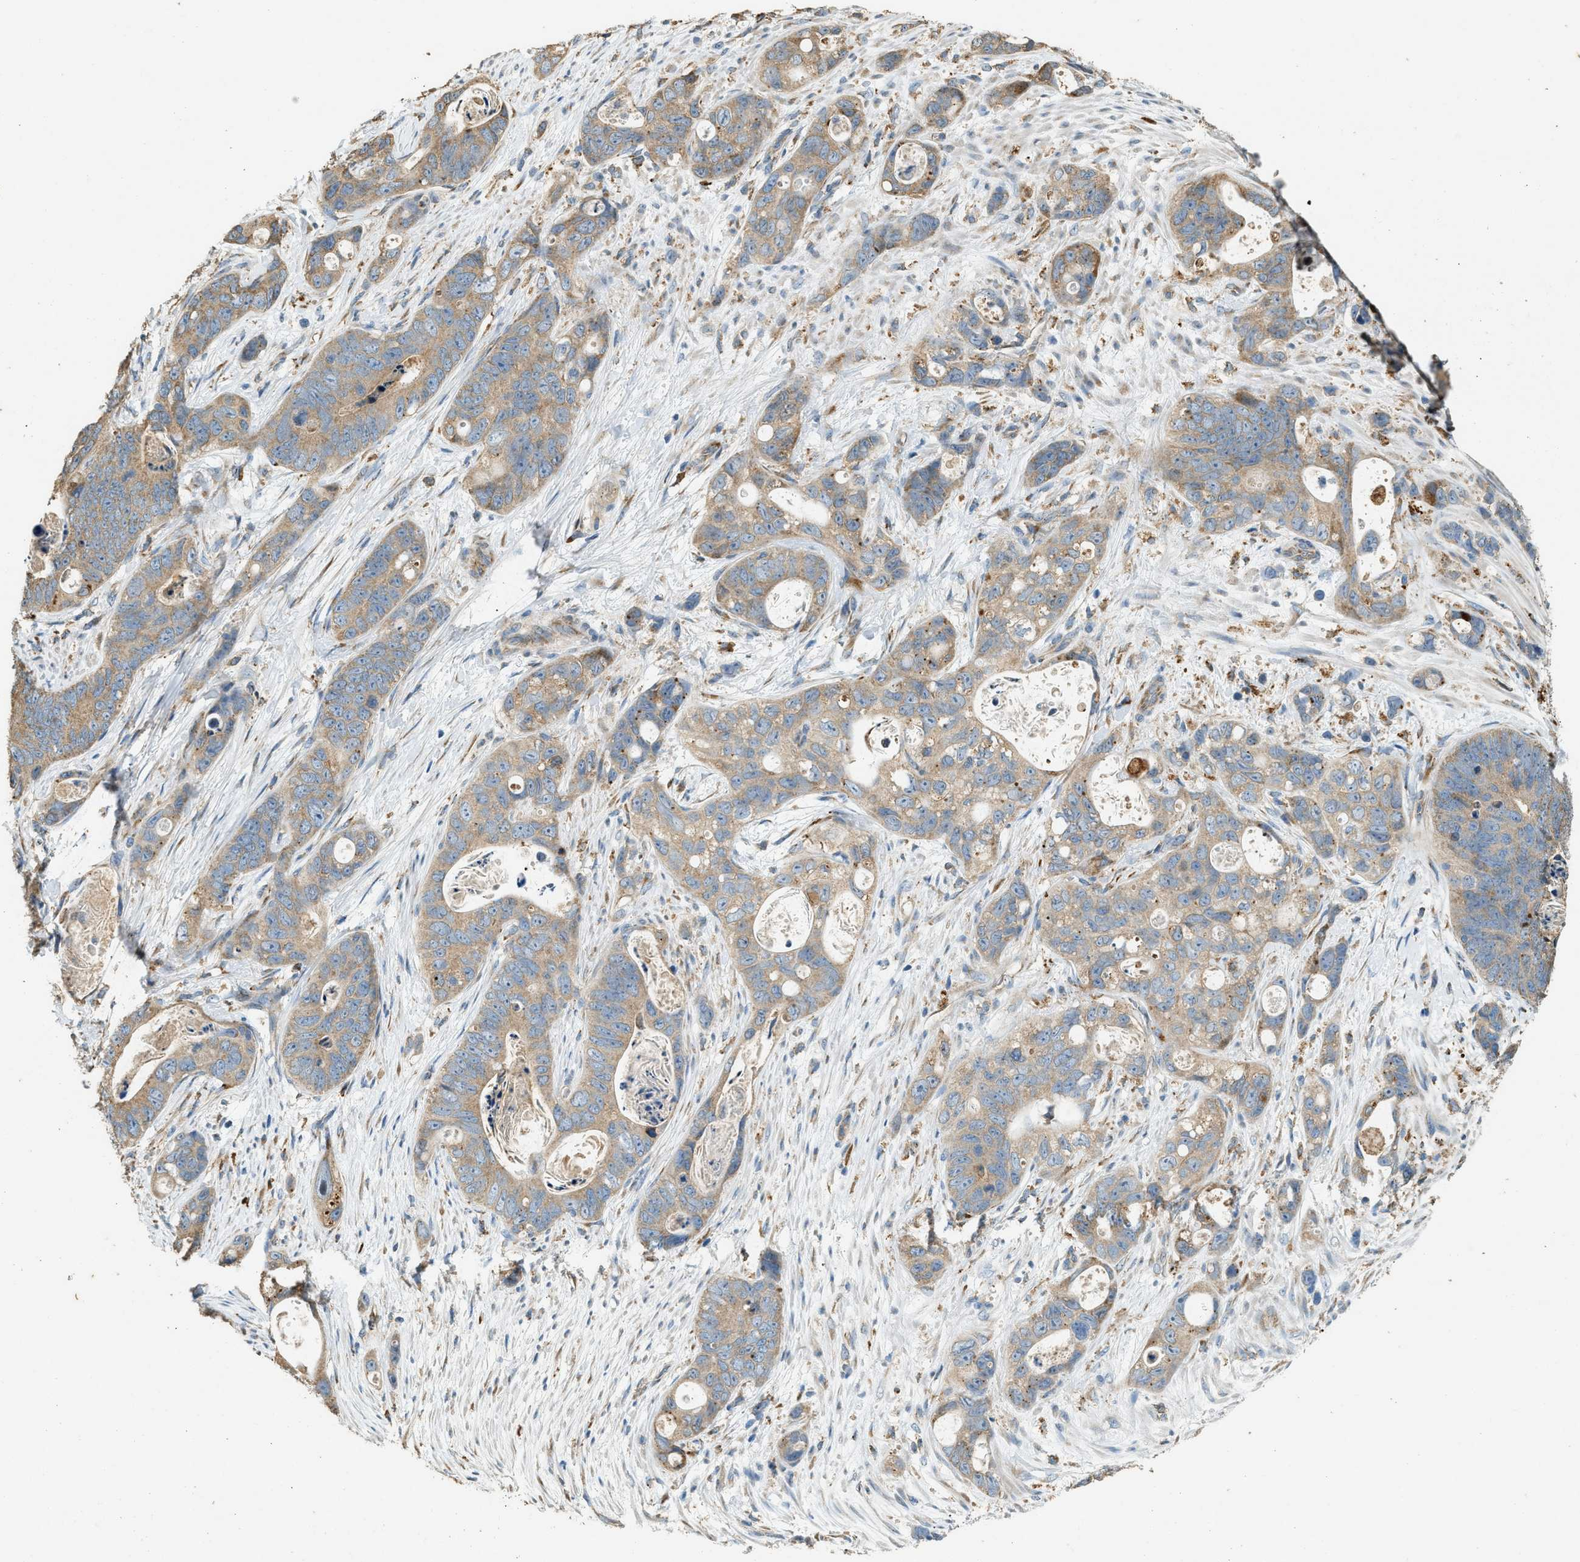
{"staining": {"intensity": "moderate", "quantity": ">75%", "location": "cytoplasmic/membranous"}, "tissue": "stomach cancer", "cell_type": "Tumor cells", "image_type": "cancer", "snomed": [{"axis": "morphology", "description": "Normal tissue, NOS"}, {"axis": "morphology", "description": "Adenocarcinoma, NOS"}, {"axis": "topography", "description": "Stomach"}], "caption": "Immunohistochemistry (DAB) staining of stomach adenocarcinoma demonstrates moderate cytoplasmic/membranous protein expression in about >75% of tumor cells. (DAB IHC, brown staining for protein, blue staining for nuclei).", "gene": "CTSB", "patient": {"sex": "female", "age": 89}}